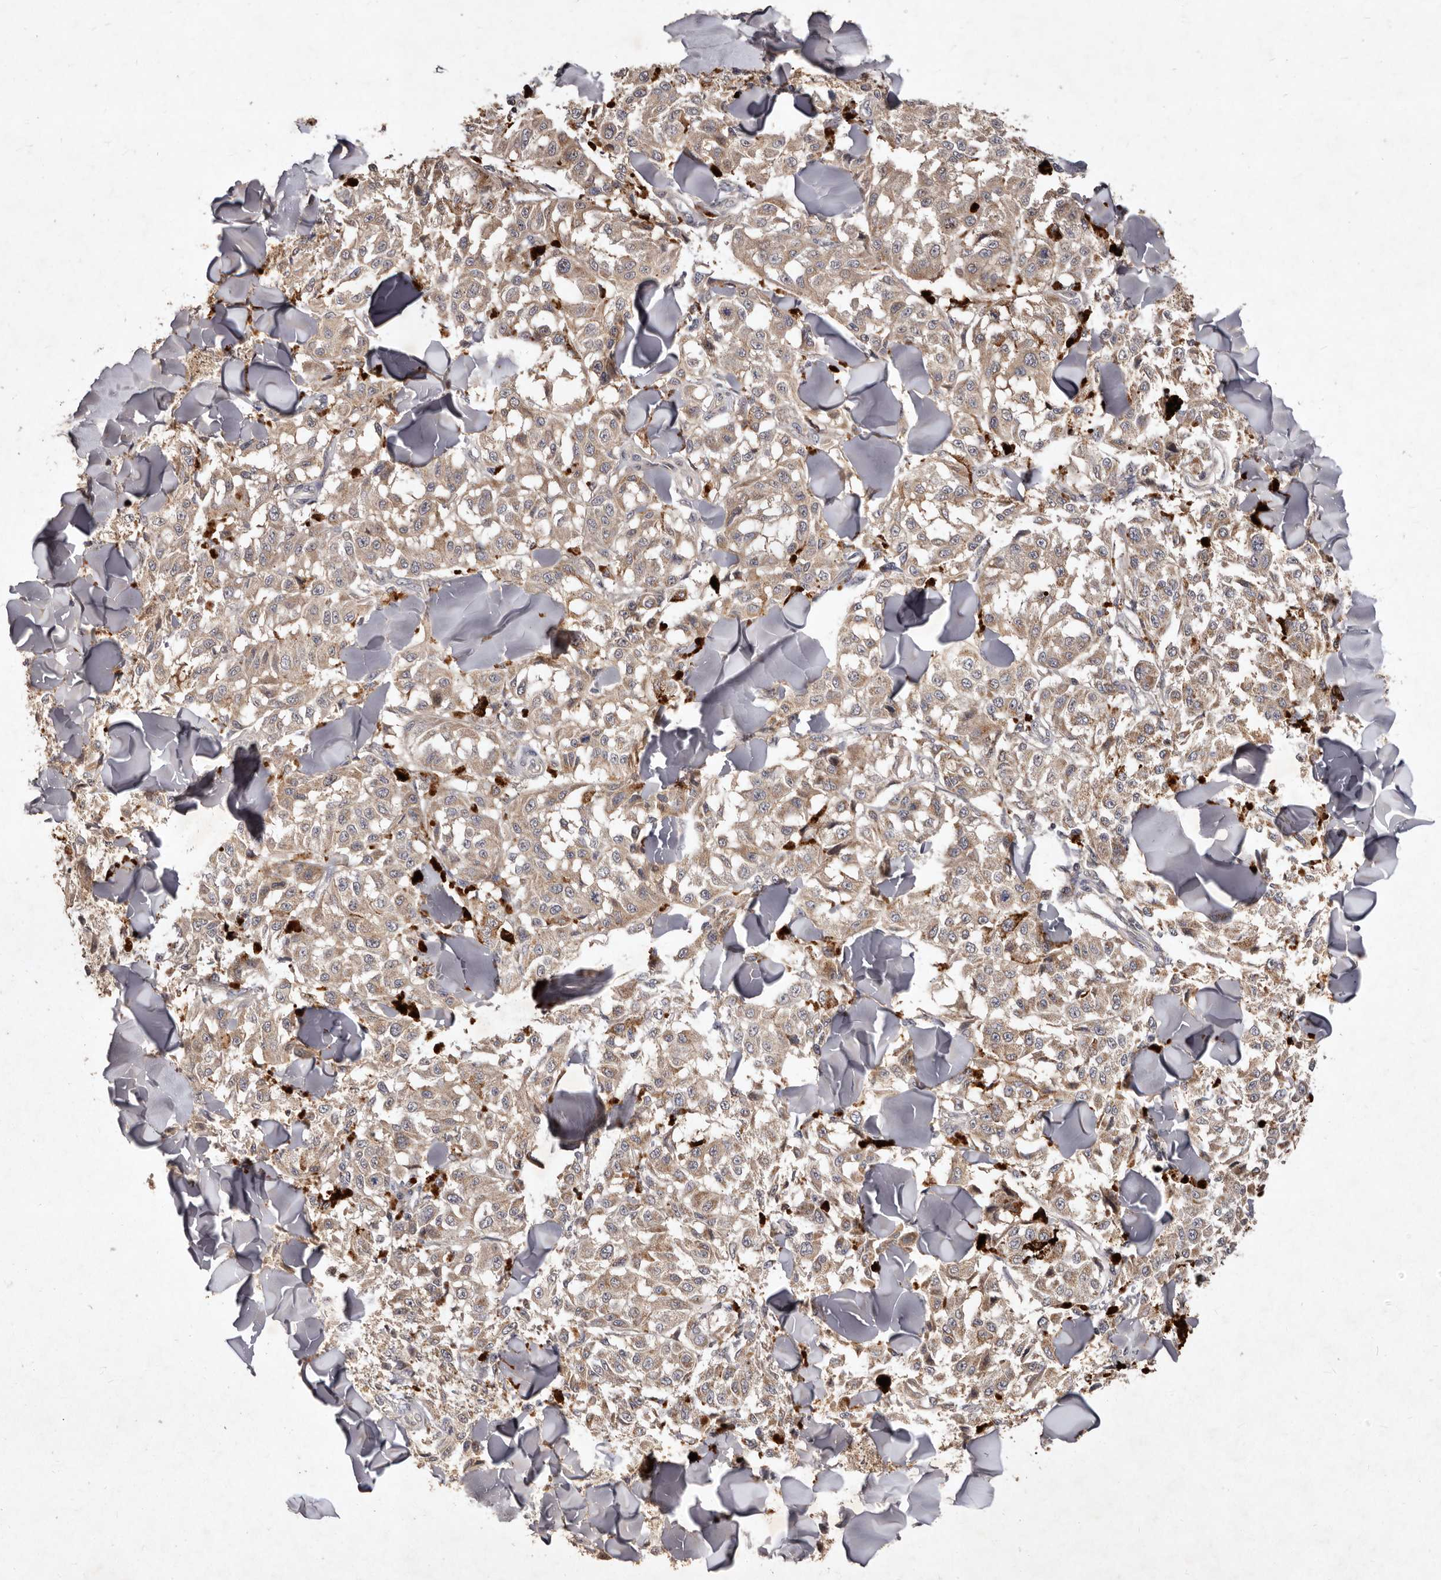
{"staining": {"intensity": "weak", "quantity": ">75%", "location": "cytoplasmic/membranous"}, "tissue": "melanoma", "cell_type": "Tumor cells", "image_type": "cancer", "snomed": [{"axis": "morphology", "description": "Malignant melanoma, NOS"}, {"axis": "topography", "description": "Skin"}], "caption": "Immunohistochemistry (IHC) photomicrograph of neoplastic tissue: malignant melanoma stained using IHC displays low levels of weak protein expression localized specifically in the cytoplasmic/membranous of tumor cells, appearing as a cytoplasmic/membranous brown color.", "gene": "FLAD1", "patient": {"sex": "female", "age": 64}}